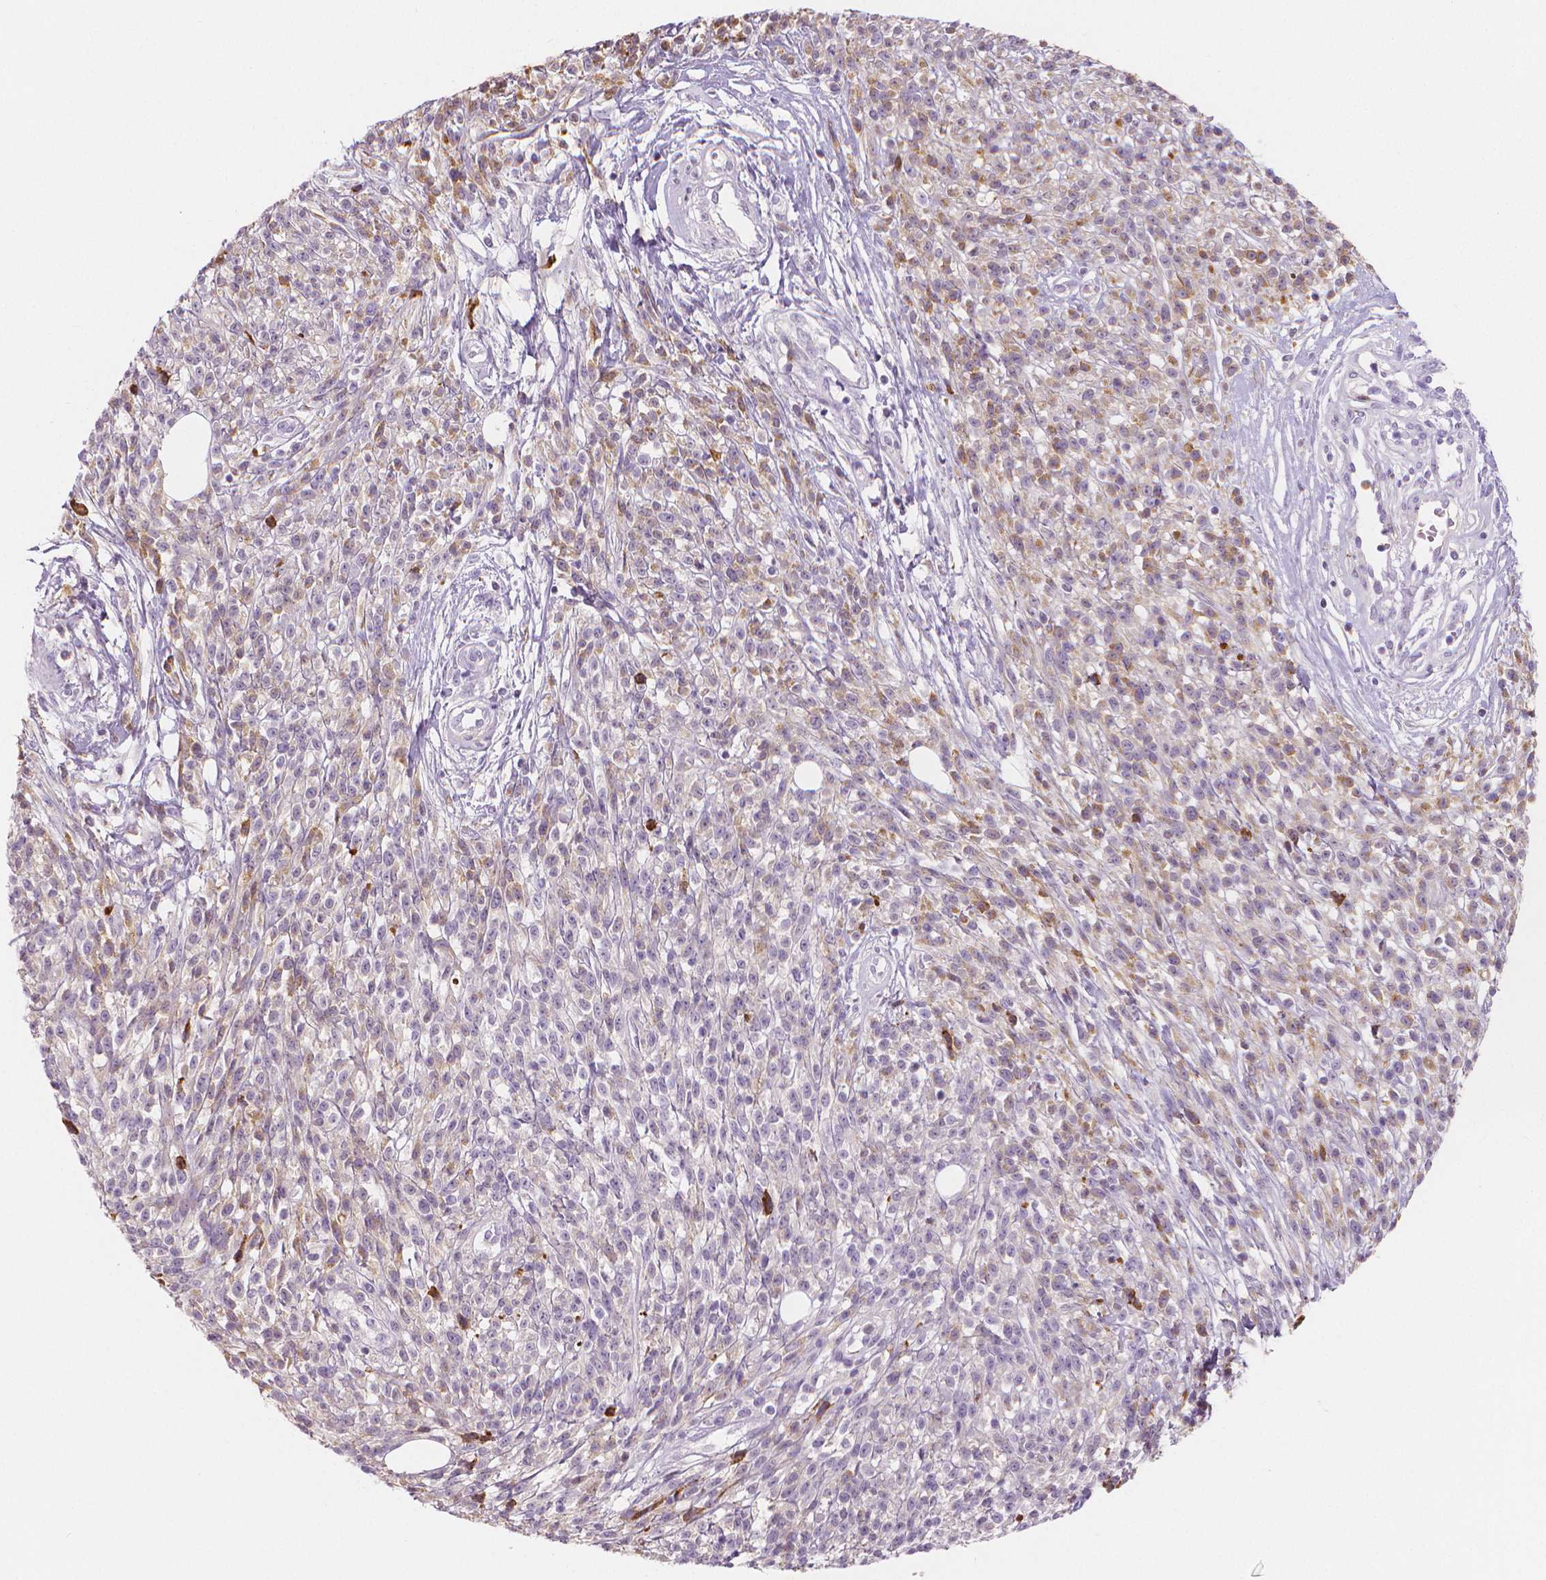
{"staining": {"intensity": "weak", "quantity": "25%-75%", "location": "cytoplasmic/membranous"}, "tissue": "melanoma", "cell_type": "Tumor cells", "image_type": "cancer", "snomed": [{"axis": "morphology", "description": "Malignant melanoma, NOS"}, {"axis": "topography", "description": "Skin"}, {"axis": "topography", "description": "Skin of trunk"}], "caption": "Immunohistochemical staining of malignant melanoma displays weak cytoplasmic/membranous protein staining in about 25%-75% of tumor cells.", "gene": "APOA4", "patient": {"sex": "male", "age": 74}}